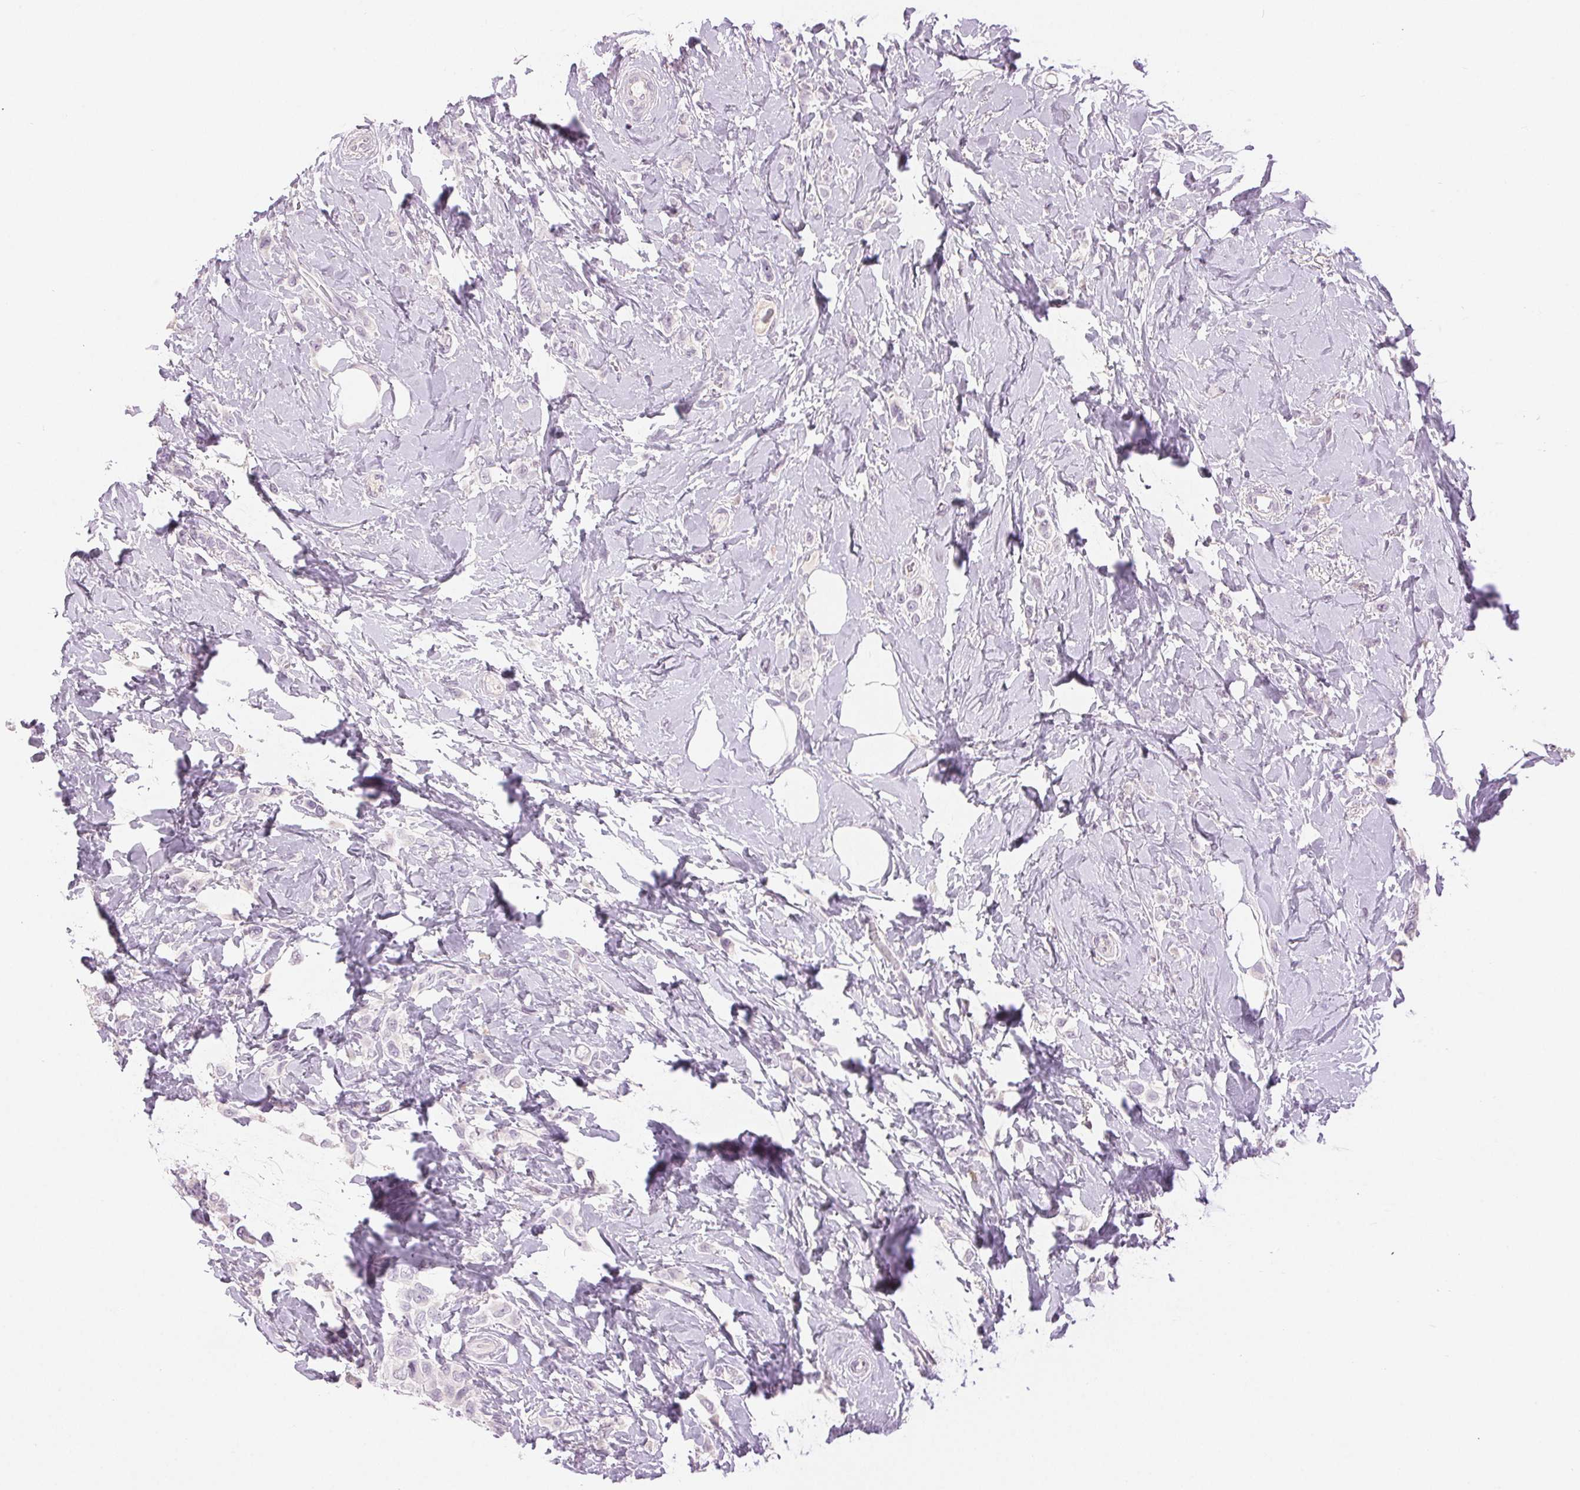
{"staining": {"intensity": "negative", "quantity": "none", "location": "none"}, "tissue": "breast cancer", "cell_type": "Tumor cells", "image_type": "cancer", "snomed": [{"axis": "morphology", "description": "Lobular carcinoma"}, {"axis": "topography", "description": "Breast"}], "caption": "Breast cancer was stained to show a protein in brown. There is no significant staining in tumor cells.", "gene": "DSG3", "patient": {"sex": "female", "age": 66}}